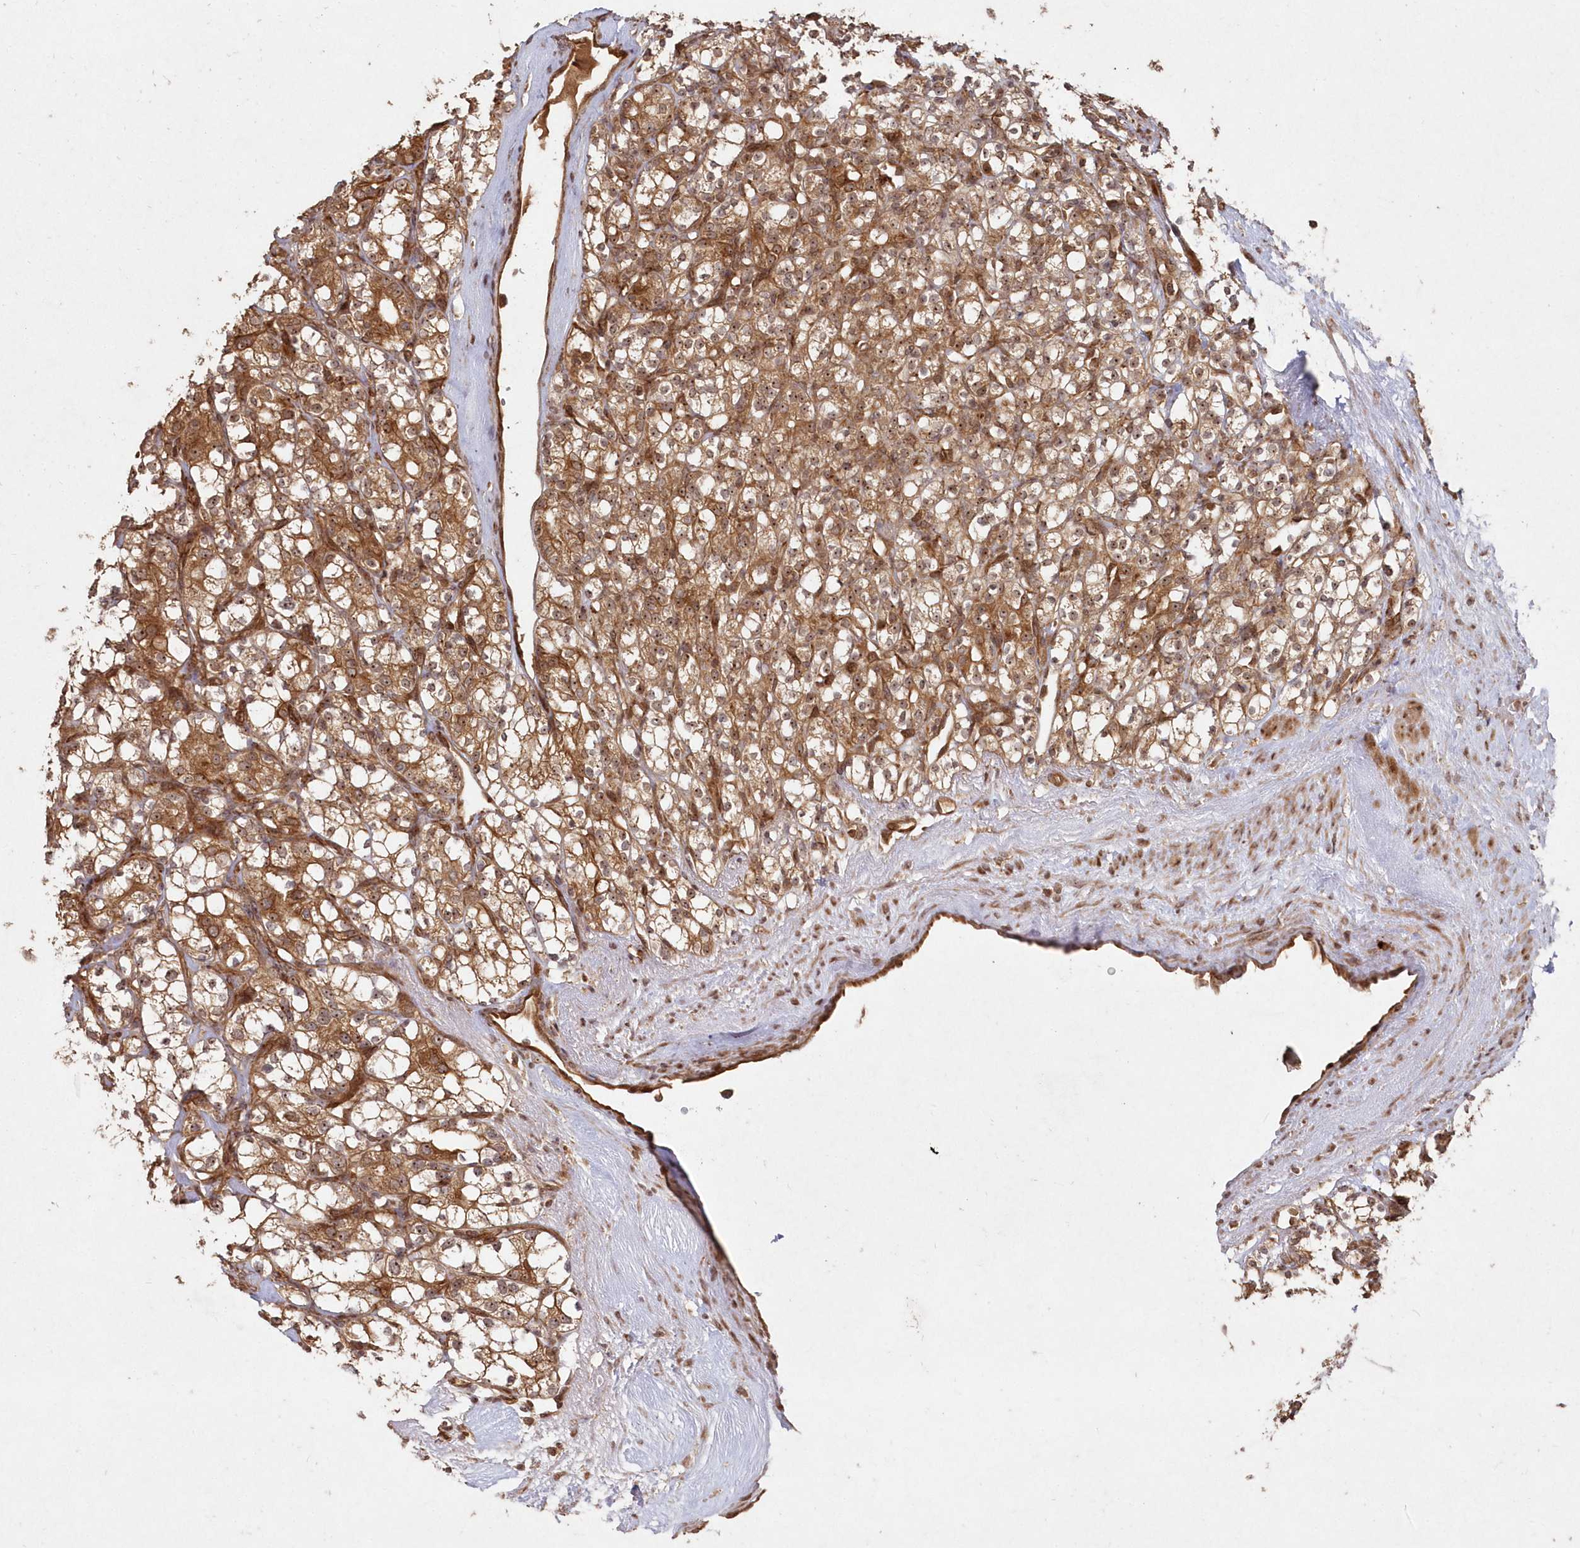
{"staining": {"intensity": "moderate", "quantity": "25%-75%", "location": "cytoplasmic/membranous,nuclear"}, "tissue": "renal cancer", "cell_type": "Tumor cells", "image_type": "cancer", "snomed": [{"axis": "morphology", "description": "Adenocarcinoma, NOS"}, {"axis": "topography", "description": "Kidney"}], "caption": "Immunohistochemical staining of adenocarcinoma (renal) shows moderate cytoplasmic/membranous and nuclear protein positivity in approximately 25%-75% of tumor cells. The staining was performed using DAB (3,3'-diaminobenzidine), with brown indicating positive protein expression. Nuclei are stained blue with hematoxylin.", "gene": "SERINC1", "patient": {"sex": "male", "age": 77}}